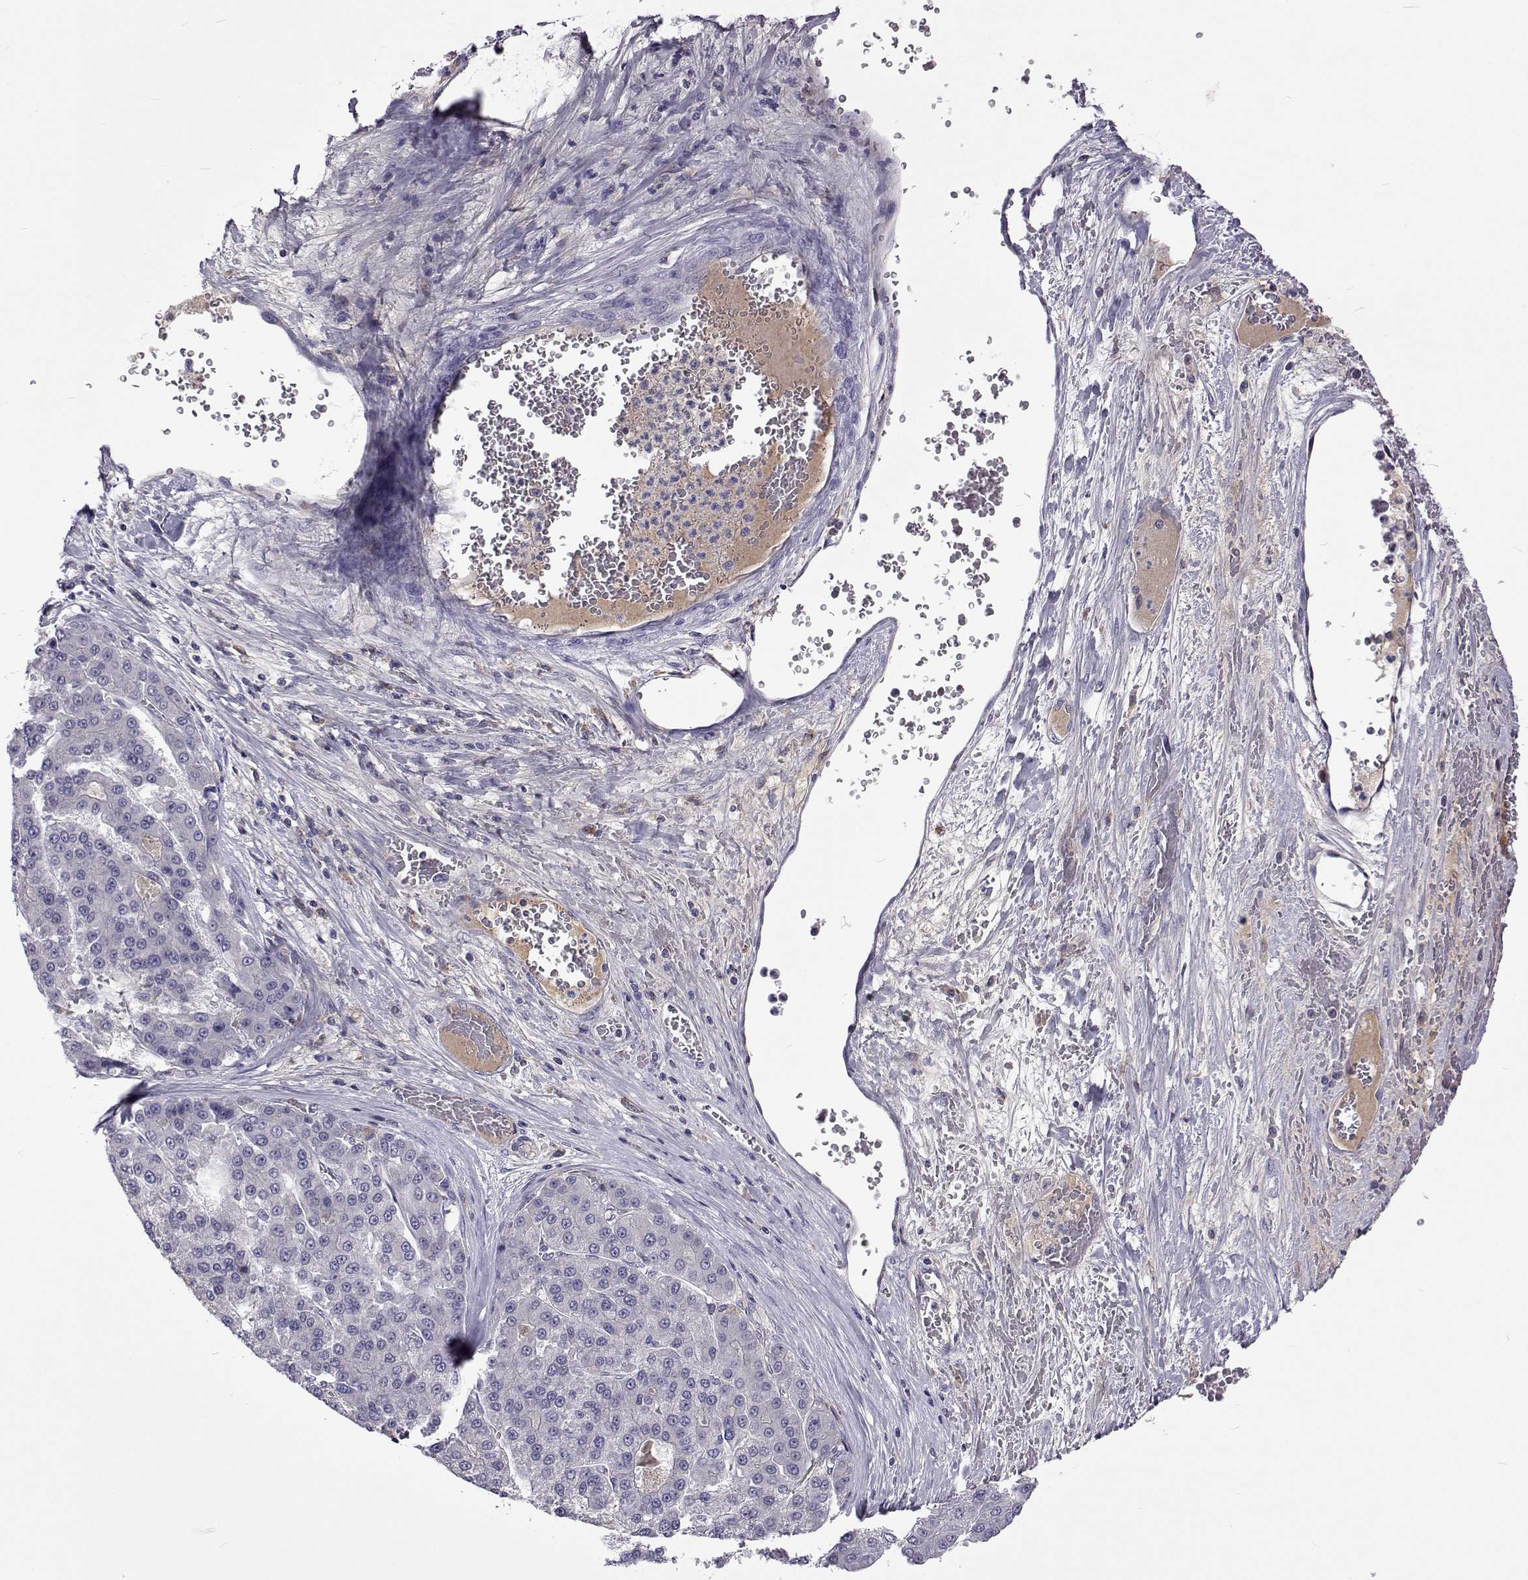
{"staining": {"intensity": "negative", "quantity": "none", "location": "none"}, "tissue": "liver cancer", "cell_type": "Tumor cells", "image_type": "cancer", "snomed": [{"axis": "morphology", "description": "Carcinoma, Hepatocellular, NOS"}, {"axis": "topography", "description": "Liver"}], "caption": "Immunohistochemistry (IHC) image of liver hepatocellular carcinoma stained for a protein (brown), which displays no staining in tumor cells.", "gene": "TCF15", "patient": {"sex": "male", "age": 70}}